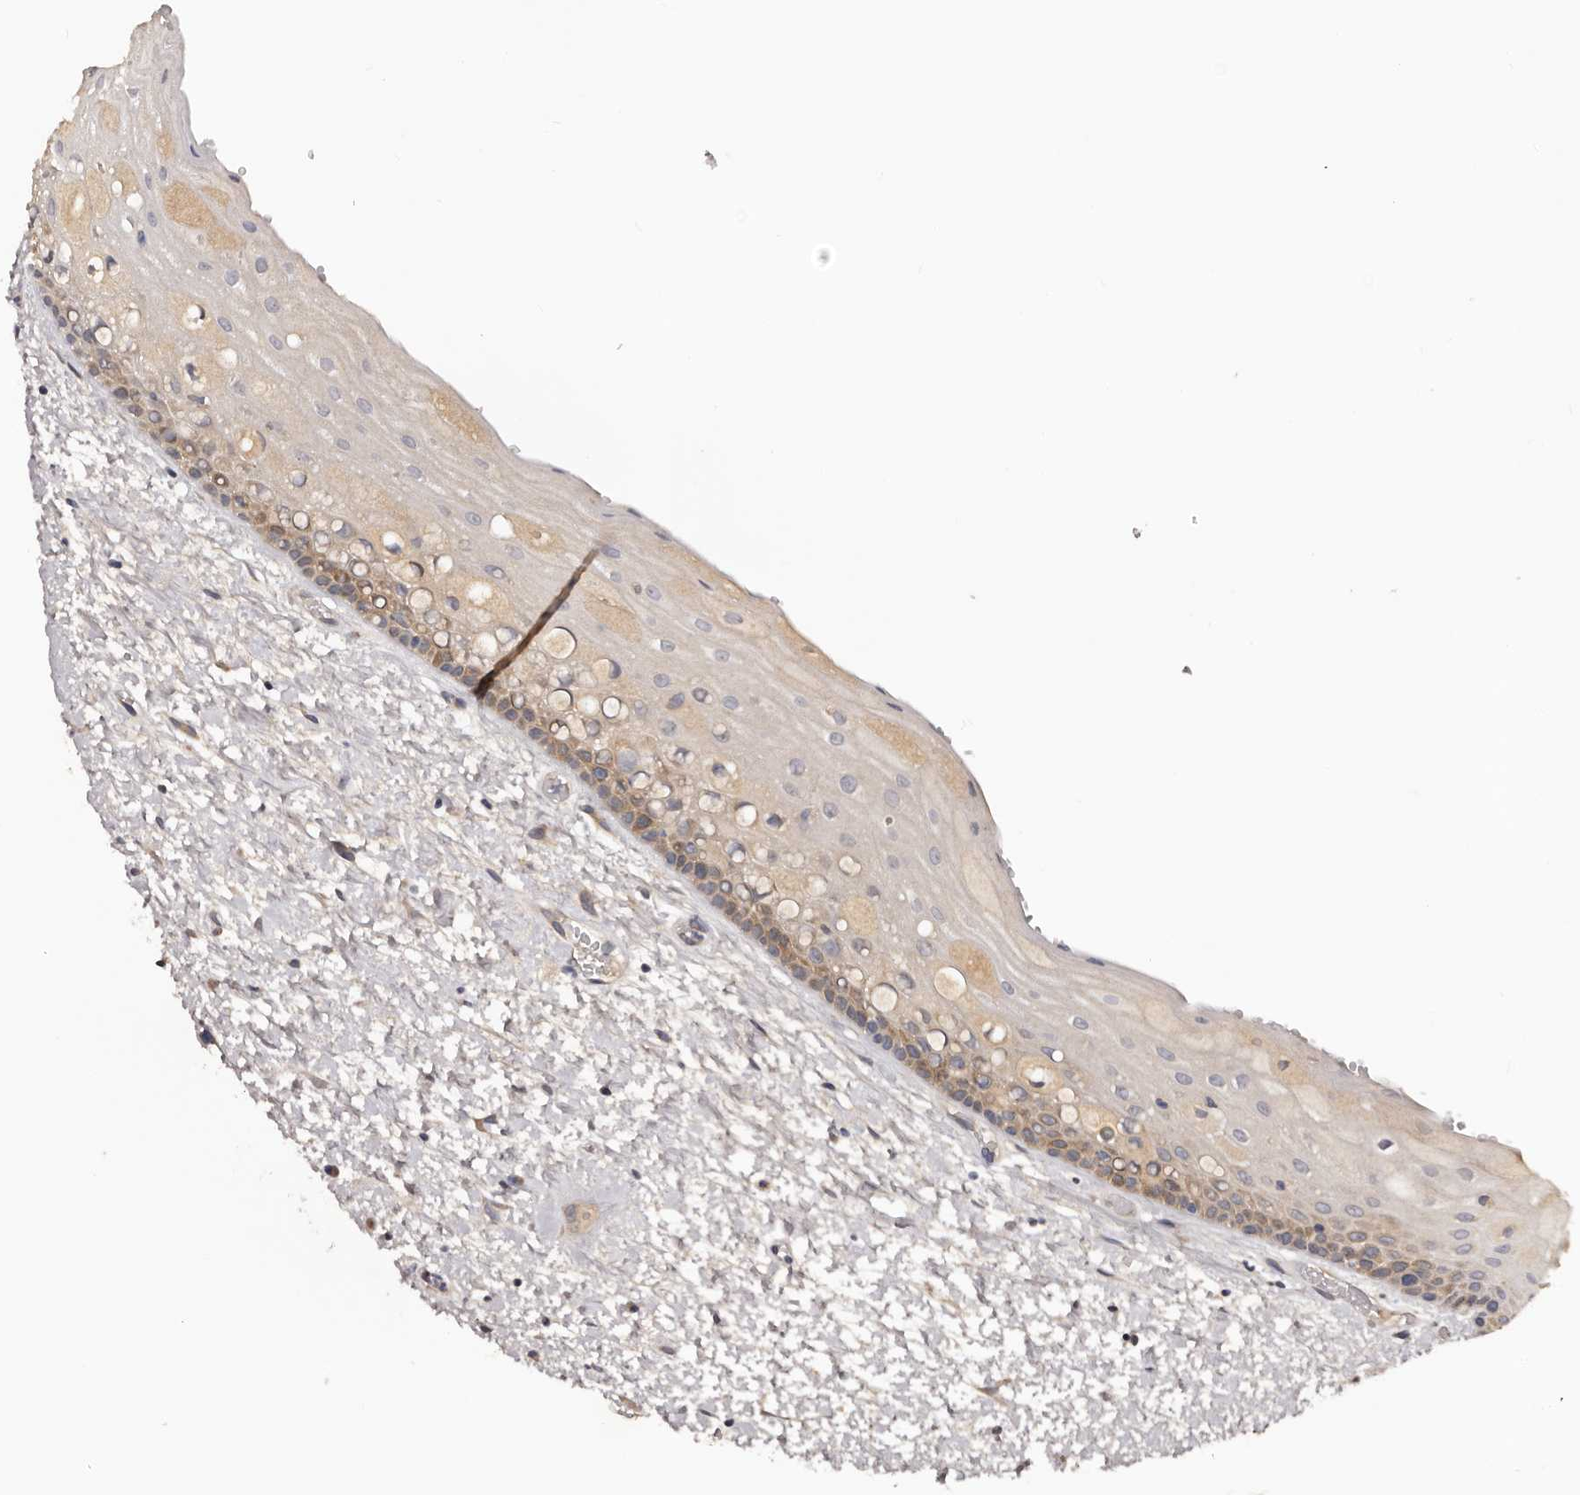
{"staining": {"intensity": "moderate", "quantity": "25%-75%", "location": "cytoplasmic/membranous"}, "tissue": "oral mucosa", "cell_type": "Squamous epithelial cells", "image_type": "normal", "snomed": [{"axis": "morphology", "description": "Normal tissue, NOS"}, {"axis": "topography", "description": "Oral tissue"}], "caption": "High-power microscopy captured an immunohistochemistry image of benign oral mucosa, revealing moderate cytoplasmic/membranous staining in approximately 25%-75% of squamous epithelial cells.", "gene": "LTV1", "patient": {"sex": "female", "age": 76}}